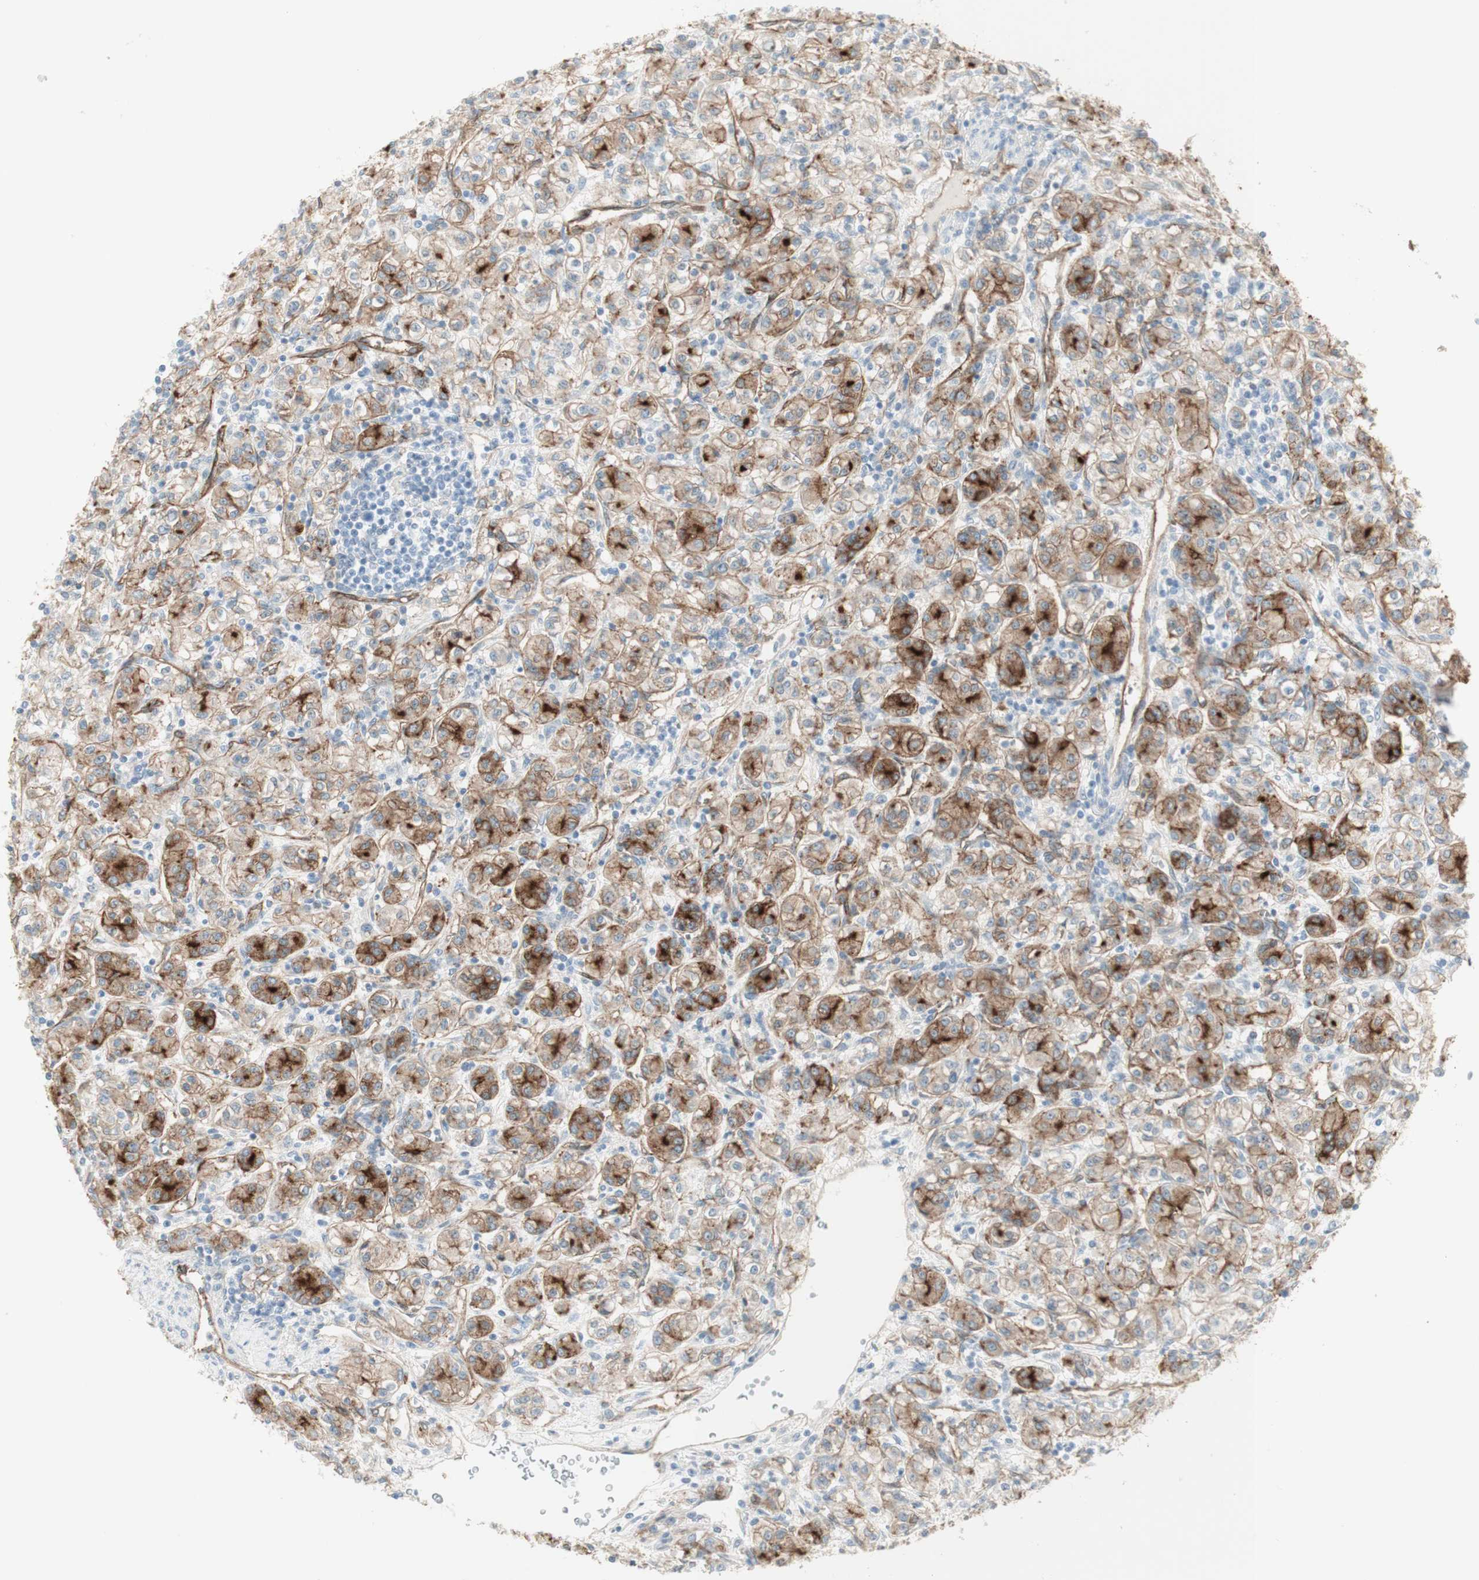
{"staining": {"intensity": "moderate", "quantity": "25%-75%", "location": "cytoplasmic/membranous"}, "tissue": "renal cancer", "cell_type": "Tumor cells", "image_type": "cancer", "snomed": [{"axis": "morphology", "description": "Adenocarcinoma, NOS"}, {"axis": "topography", "description": "Kidney"}], "caption": "The micrograph exhibits a brown stain indicating the presence of a protein in the cytoplasmic/membranous of tumor cells in renal adenocarcinoma. The protein is shown in brown color, while the nuclei are stained blue.", "gene": "MYO6", "patient": {"sex": "male", "age": 77}}